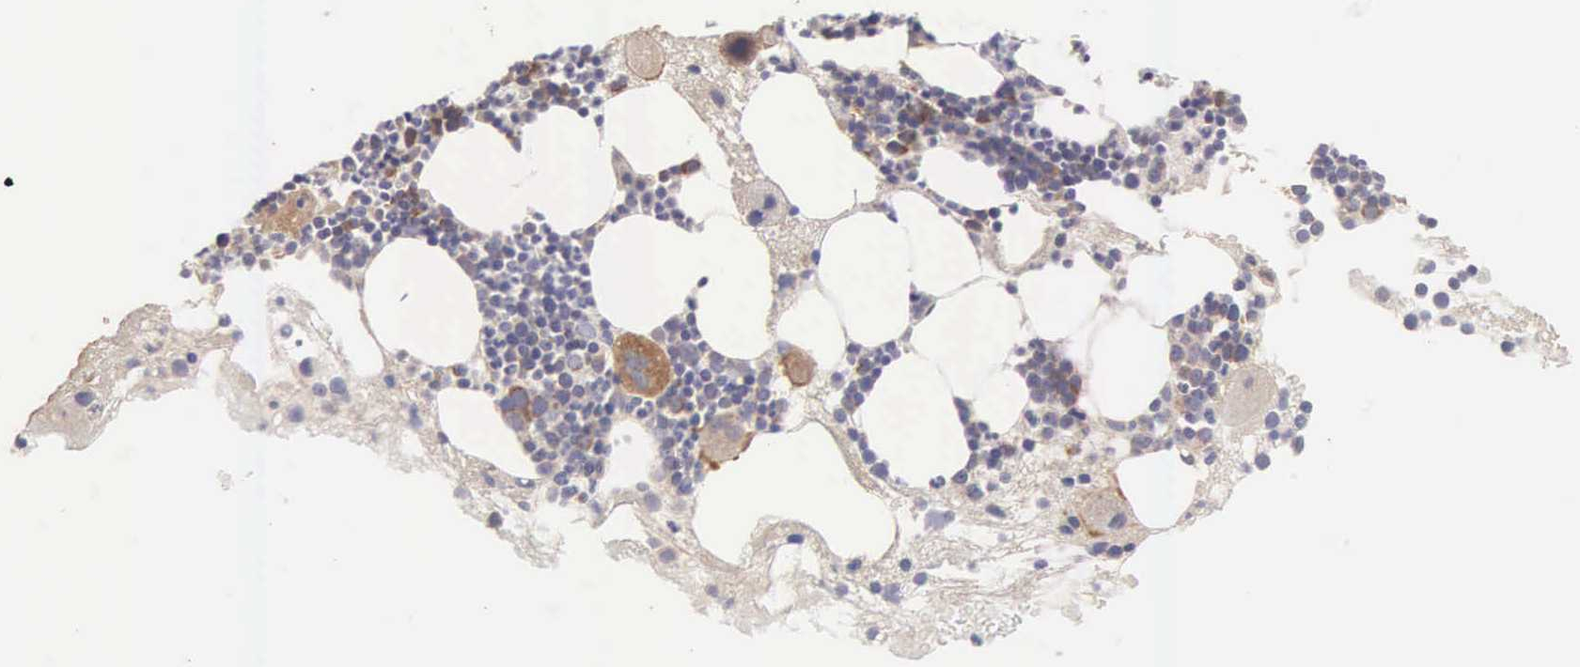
{"staining": {"intensity": "moderate", "quantity": "25%-75%", "location": "cytoplasmic/membranous,nuclear"}, "tissue": "bone marrow", "cell_type": "Hematopoietic cells", "image_type": "normal", "snomed": [{"axis": "morphology", "description": "Normal tissue, NOS"}, {"axis": "topography", "description": "Bone marrow"}], "caption": "A medium amount of moderate cytoplasmic/membranous,nuclear positivity is present in approximately 25%-75% of hematopoietic cells in normal bone marrow. The staining was performed using DAB to visualize the protein expression in brown, while the nuclei were stained in blue with hematoxylin (Magnification: 20x).", "gene": "TXLNG", "patient": {"sex": "male", "age": 75}}